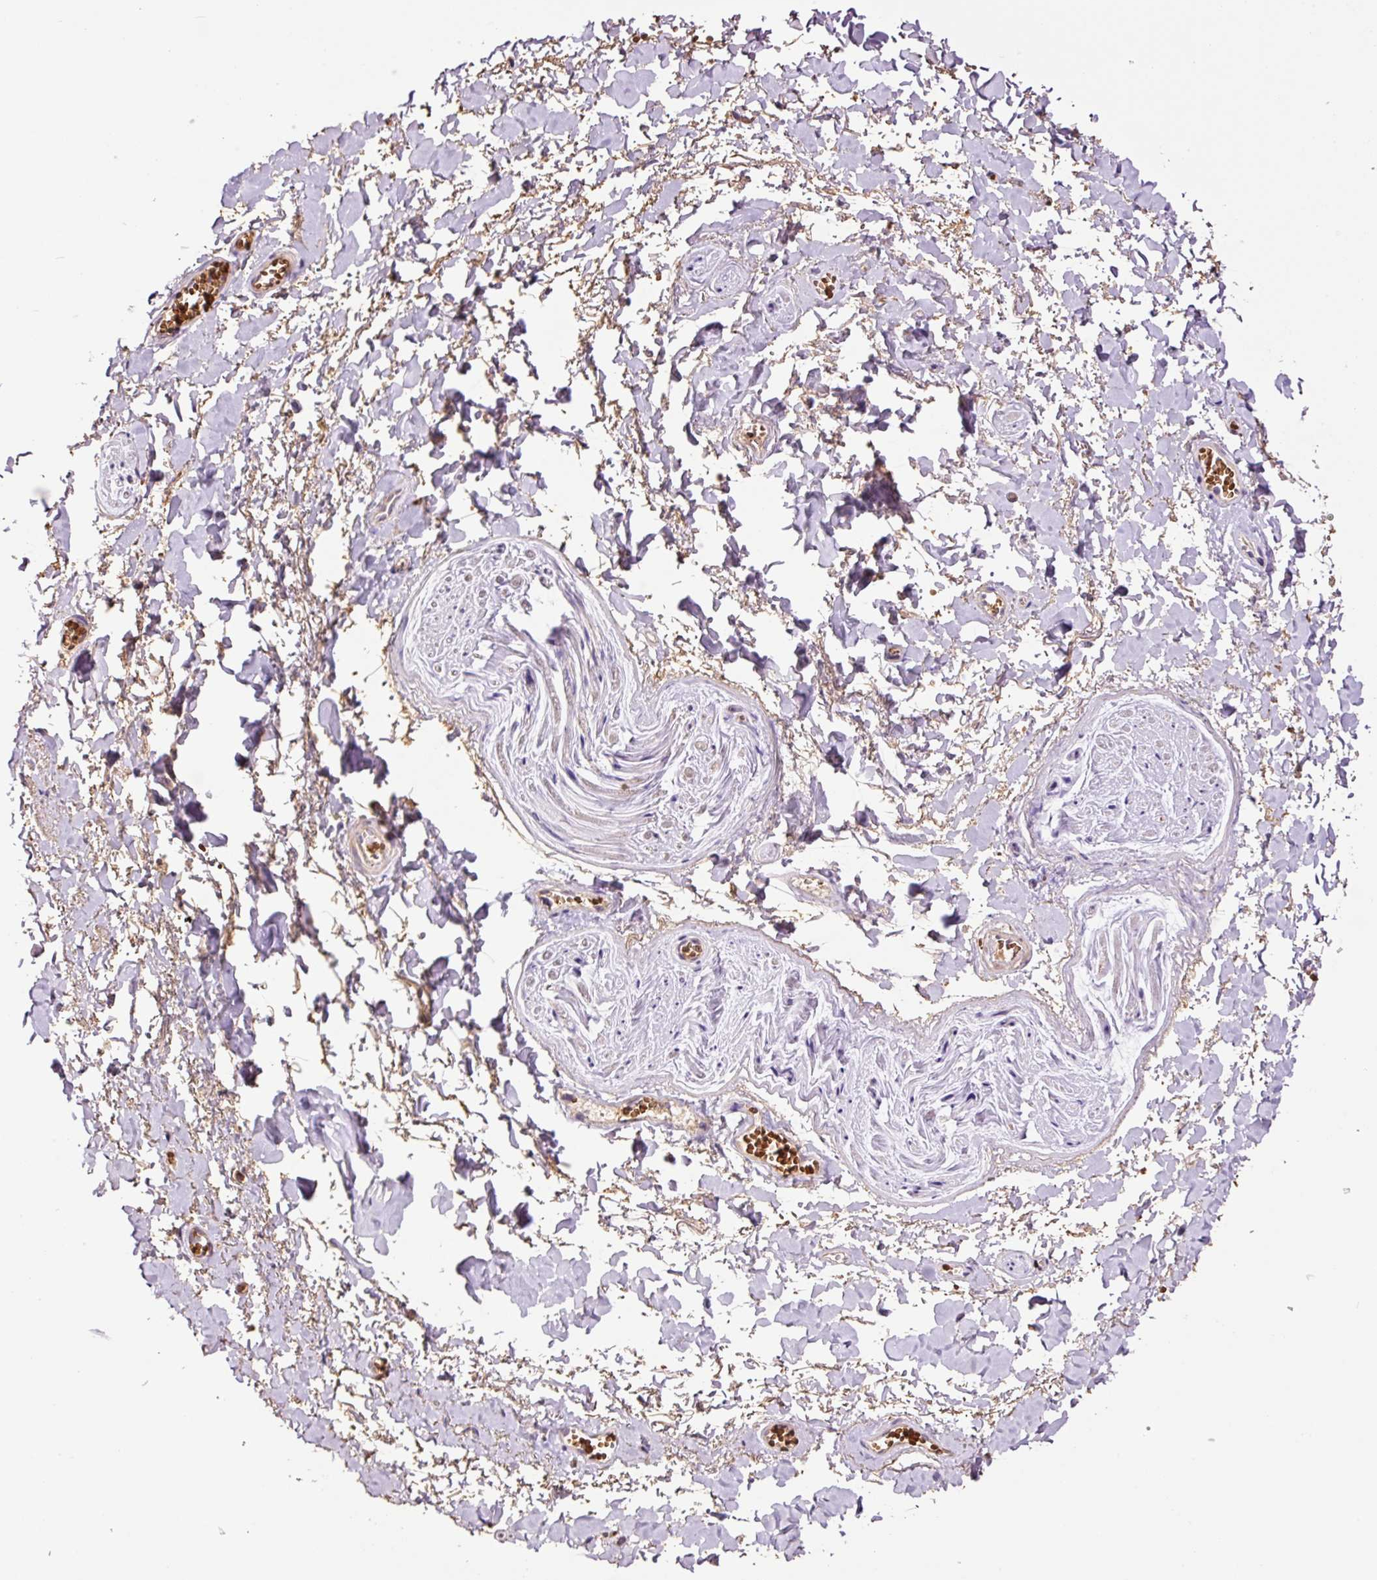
{"staining": {"intensity": "weak", "quantity": "<25%", "location": "cytoplasmic/membranous"}, "tissue": "adipose tissue", "cell_type": "Adipocytes", "image_type": "normal", "snomed": [{"axis": "morphology", "description": "Normal tissue, NOS"}, {"axis": "topography", "description": "Vulva"}, {"axis": "topography", "description": "Vagina"}, {"axis": "topography", "description": "Peripheral nerve tissue"}], "caption": "An IHC photomicrograph of unremarkable adipose tissue is shown. There is no staining in adipocytes of adipose tissue. Brightfield microscopy of immunohistochemistry stained with DAB (3,3'-diaminobenzidine) (brown) and hematoxylin (blue), captured at high magnification.", "gene": "TMEM235", "patient": {"sex": "female", "age": 66}}